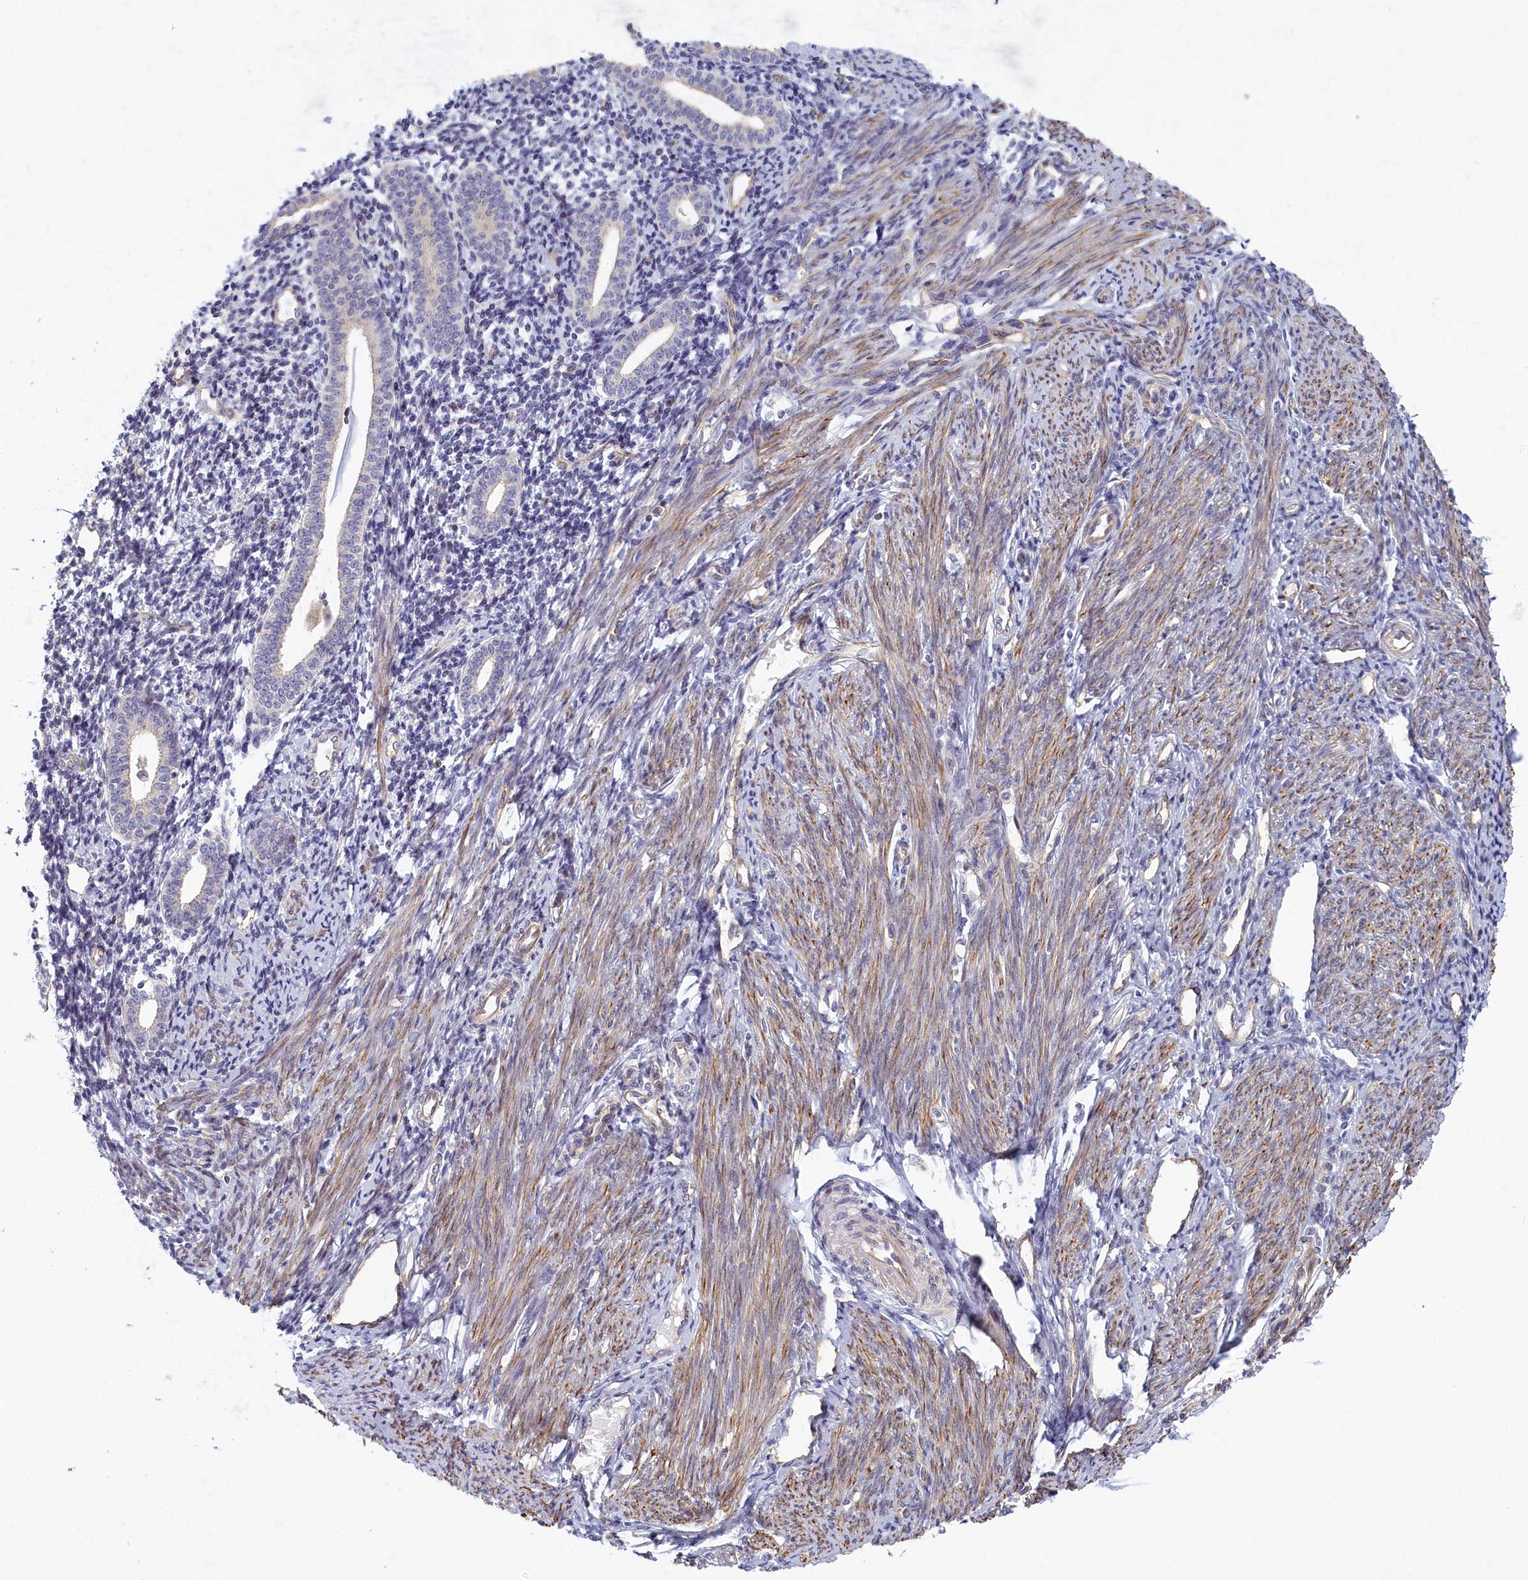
{"staining": {"intensity": "negative", "quantity": "none", "location": "none"}, "tissue": "endometrium", "cell_type": "Cells in endometrial stroma", "image_type": "normal", "snomed": [{"axis": "morphology", "description": "Normal tissue, NOS"}, {"axis": "topography", "description": "Endometrium"}], "caption": "DAB (3,3'-diaminobenzidine) immunohistochemical staining of benign human endometrium reveals no significant expression in cells in endometrial stroma. Nuclei are stained in blue.", "gene": "INTS4", "patient": {"sex": "female", "age": 56}}